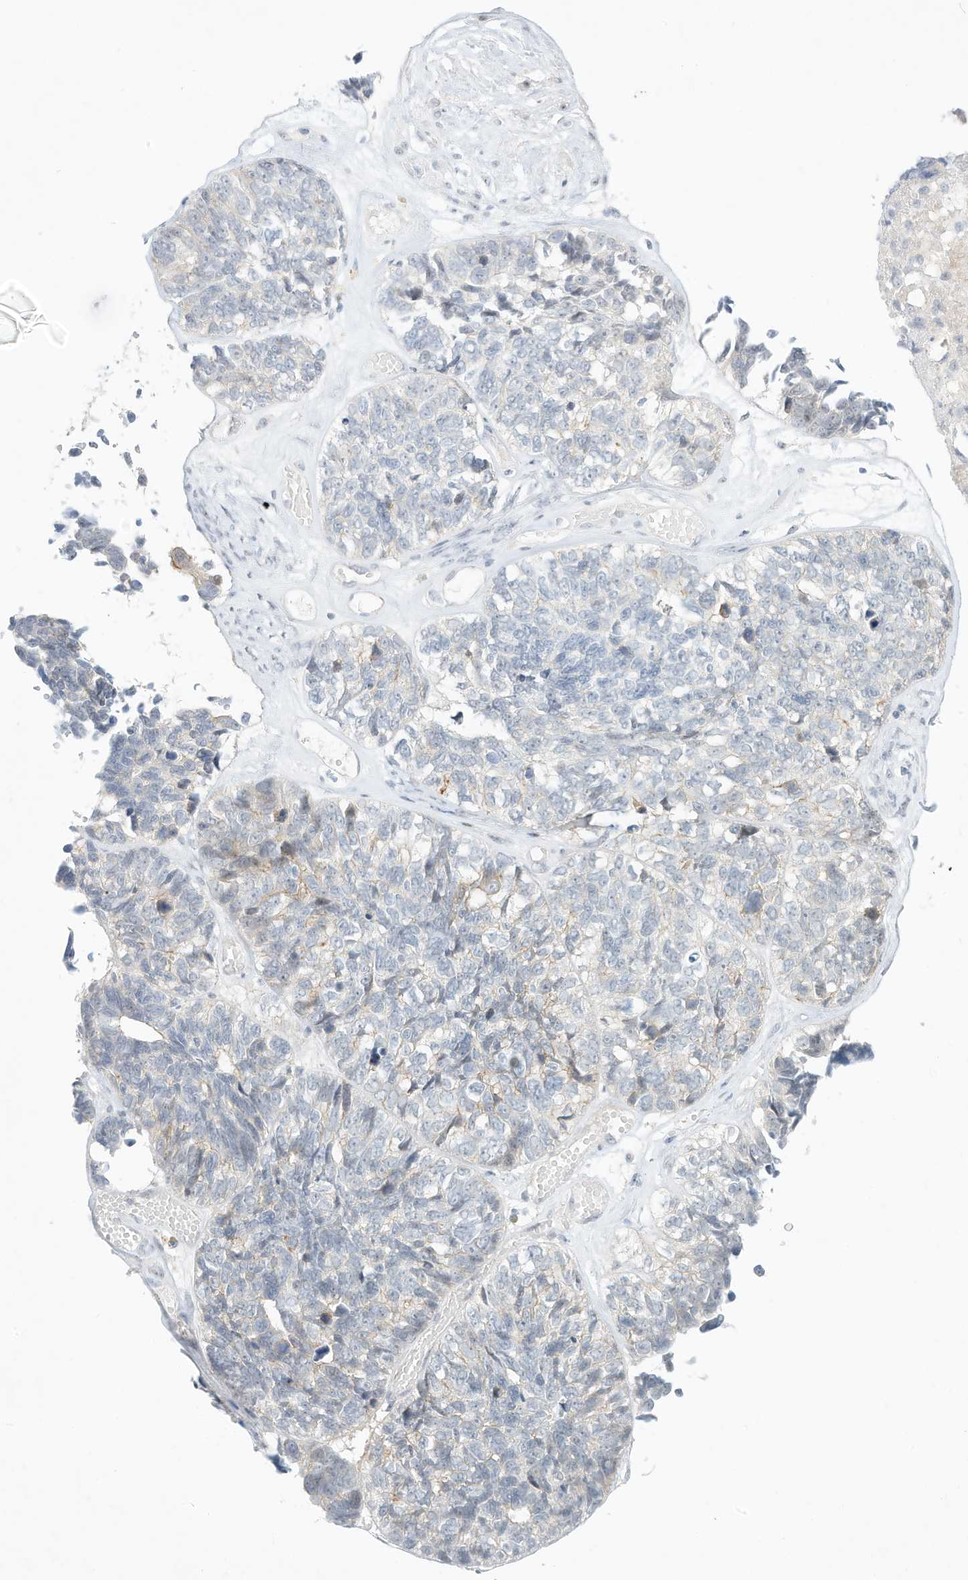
{"staining": {"intensity": "negative", "quantity": "none", "location": "none"}, "tissue": "ovarian cancer", "cell_type": "Tumor cells", "image_type": "cancer", "snomed": [{"axis": "morphology", "description": "Cystadenocarcinoma, serous, NOS"}, {"axis": "topography", "description": "Ovary"}], "caption": "A histopathology image of human ovarian cancer is negative for staining in tumor cells. (IHC, brightfield microscopy, high magnification).", "gene": "PAK6", "patient": {"sex": "female", "age": 79}}